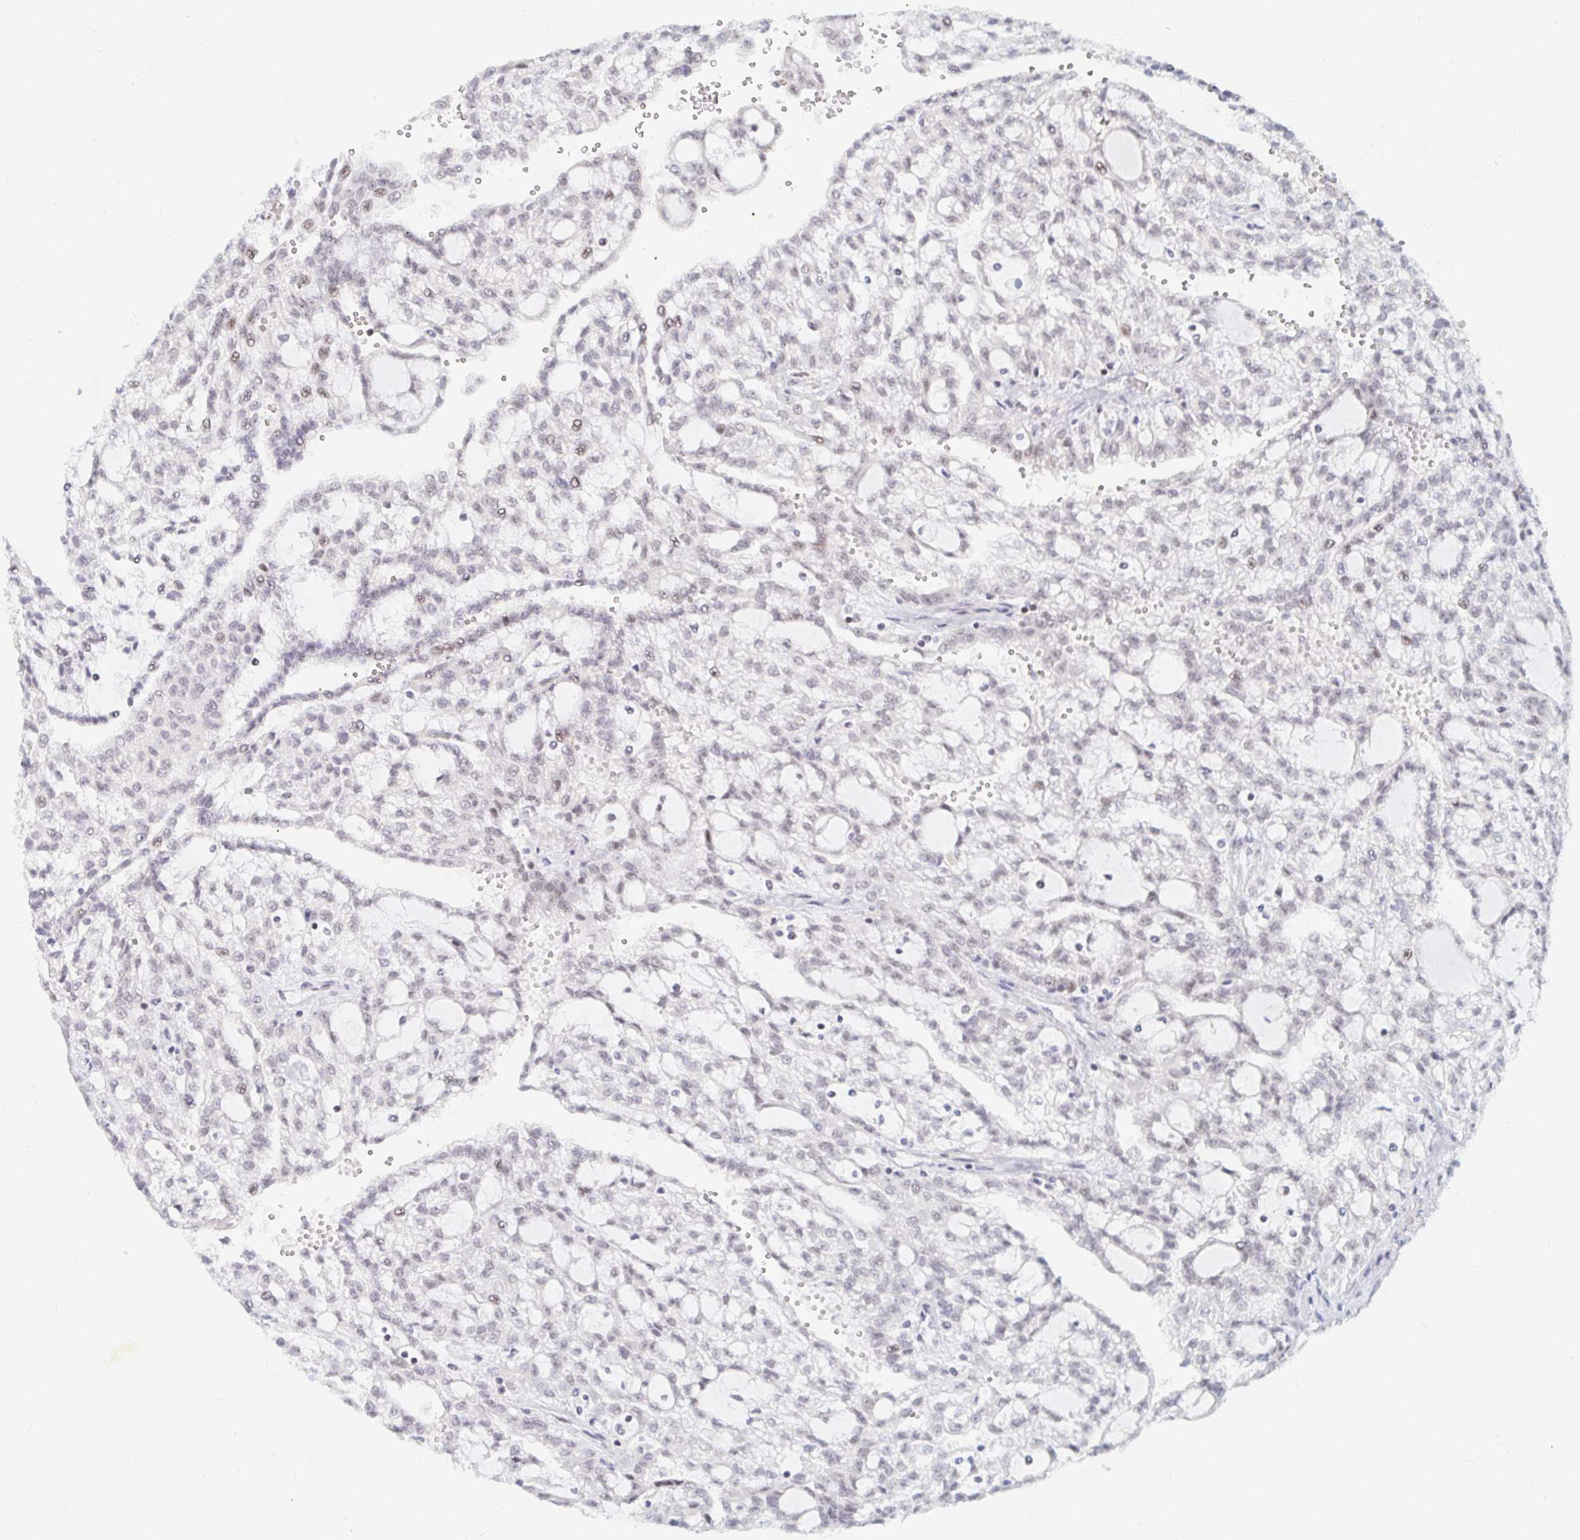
{"staining": {"intensity": "weak", "quantity": "<25%", "location": "nuclear"}, "tissue": "renal cancer", "cell_type": "Tumor cells", "image_type": "cancer", "snomed": [{"axis": "morphology", "description": "Adenocarcinoma, NOS"}, {"axis": "topography", "description": "Kidney"}], "caption": "Micrograph shows no significant protein positivity in tumor cells of renal cancer.", "gene": "CHD2", "patient": {"sex": "male", "age": 63}}